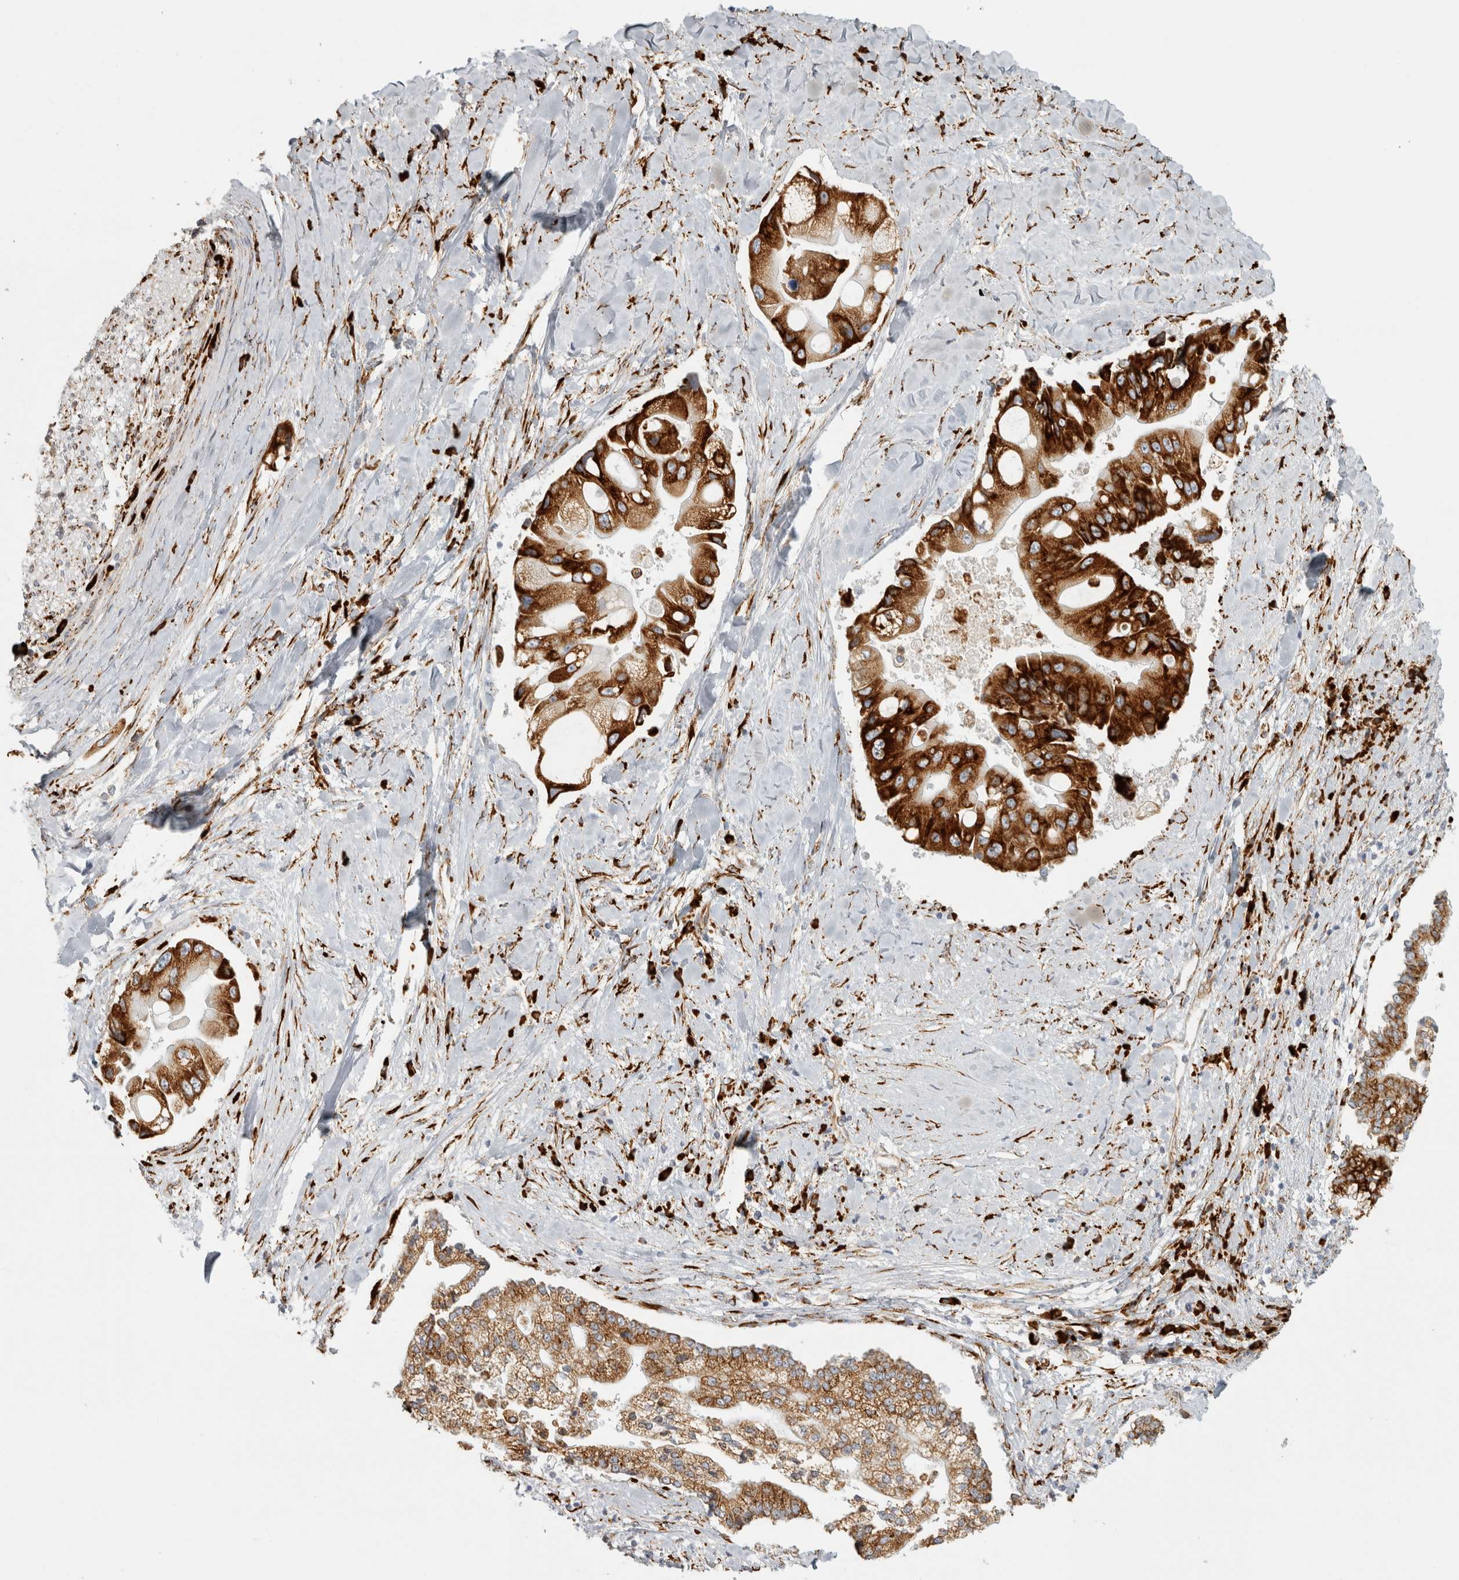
{"staining": {"intensity": "strong", "quantity": ">75%", "location": "cytoplasmic/membranous"}, "tissue": "liver cancer", "cell_type": "Tumor cells", "image_type": "cancer", "snomed": [{"axis": "morphology", "description": "Cholangiocarcinoma"}, {"axis": "topography", "description": "Liver"}], "caption": "An image showing strong cytoplasmic/membranous expression in approximately >75% of tumor cells in liver cholangiocarcinoma, as visualized by brown immunohistochemical staining.", "gene": "OSTN", "patient": {"sex": "male", "age": 50}}